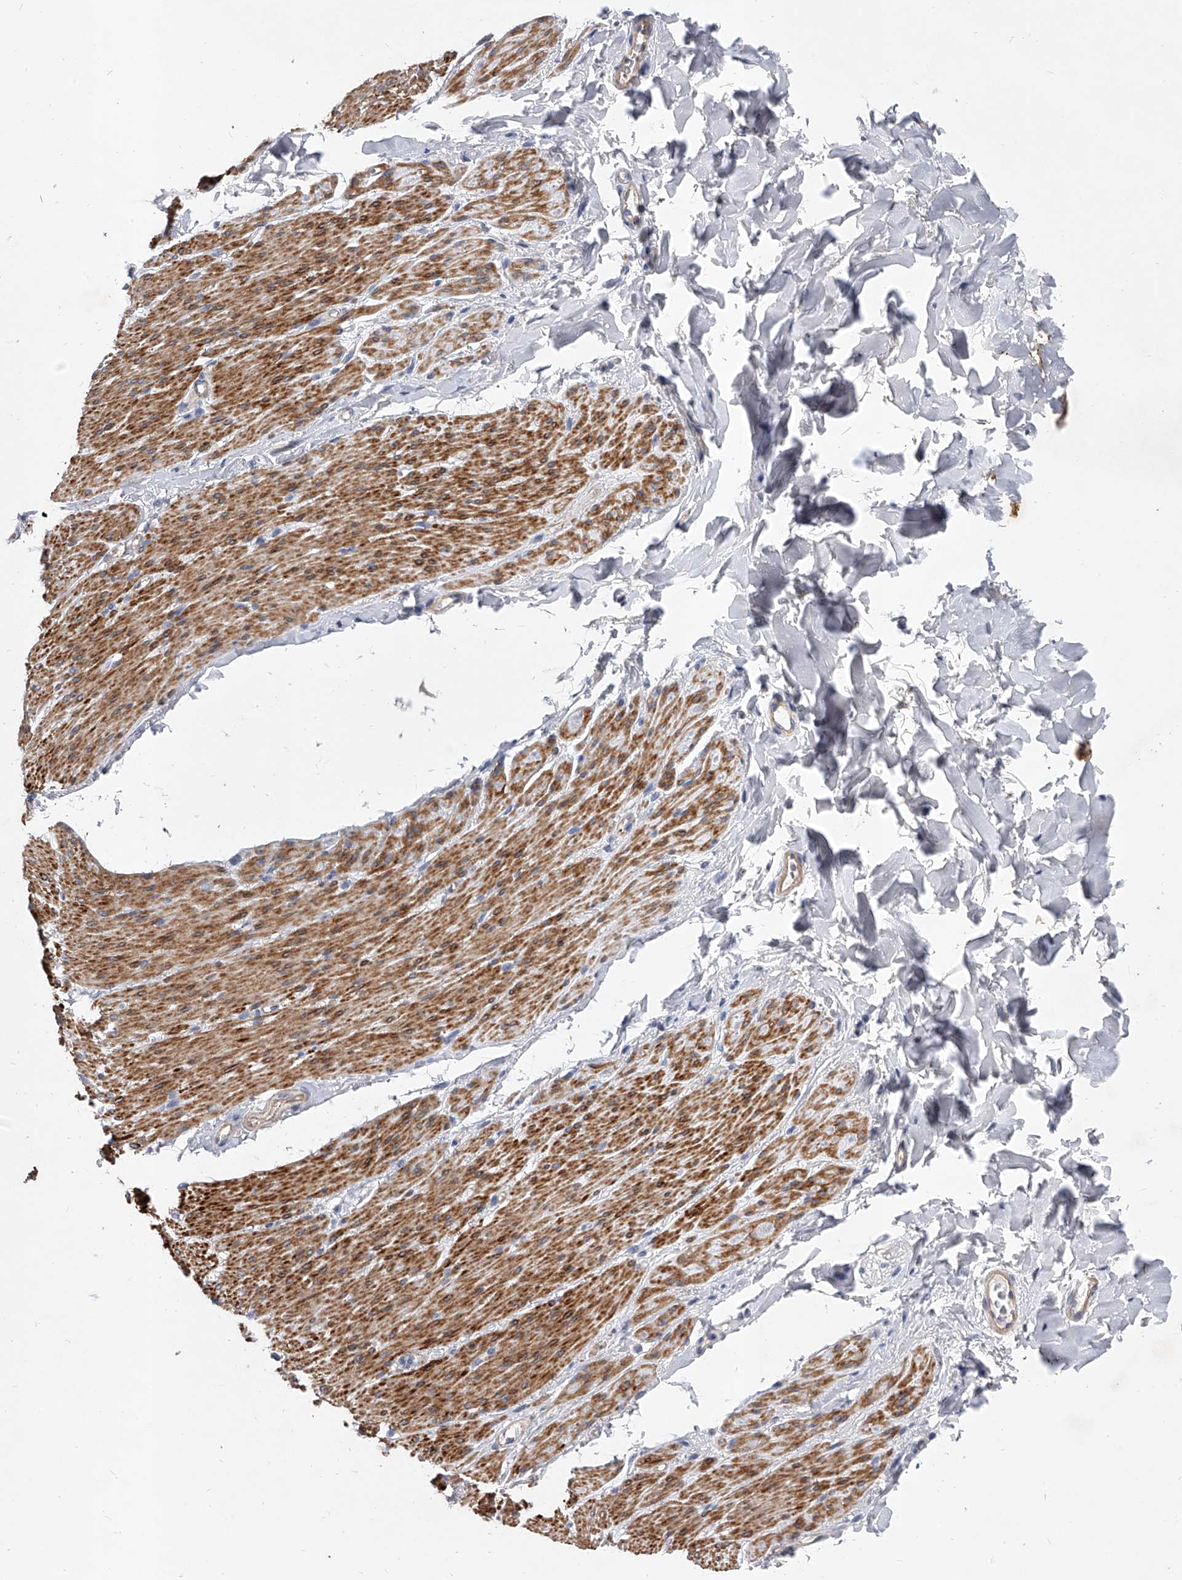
{"staining": {"intensity": "strong", "quantity": "25%-75%", "location": "cytoplasmic/membranous"}, "tissue": "smooth muscle", "cell_type": "Smooth muscle cells", "image_type": "normal", "snomed": [{"axis": "morphology", "description": "Normal tissue, NOS"}, {"axis": "topography", "description": "Colon"}, {"axis": "topography", "description": "Peripheral nerve tissue"}], "caption": "The photomicrograph demonstrates immunohistochemical staining of benign smooth muscle. There is strong cytoplasmic/membranous expression is appreciated in approximately 25%-75% of smooth muscle cells. (Stains: DAB (3,3'-diaminobenzidine) in brown, nuclei in blue, Microscopy: brightfield microscopy at high magnification).", "gene": "ENSG00000250424", "patient": {"sex": "female", "age": 61}}